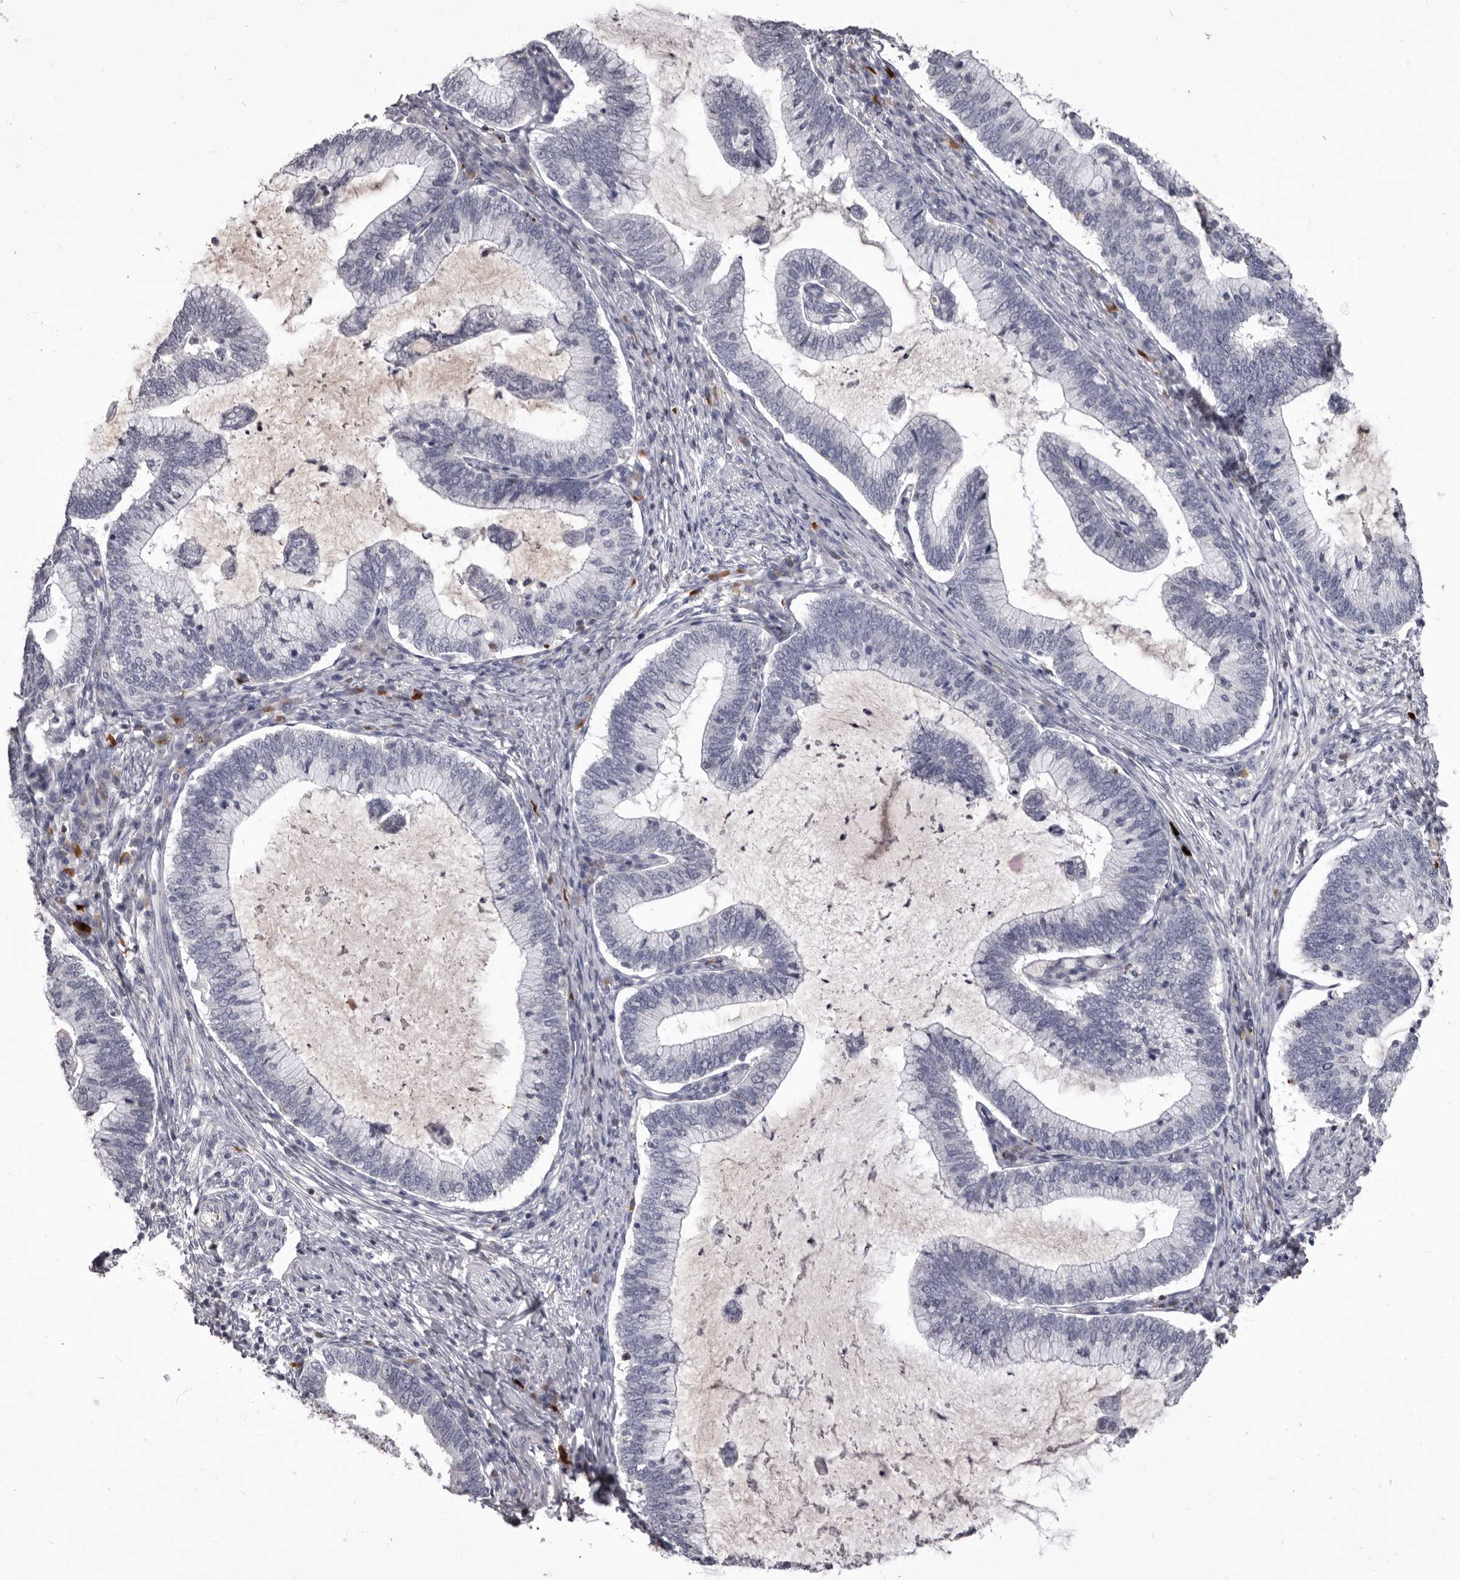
{"staining": {"intensity": "negative", "quantity": "none", "location": "none"}, "tissue": "cervical cancer", "cell_type": "Tumor cells", "image_type": "cancer", "snomed": [{"axis": "morphology", "description": "Adenocarcinoma, NOS"}, {"axis": "topography", "description": "Cervix"}], "caption": "The immunohistochemistry (IHC) photomicrograph has no significant positivity in tumor cells of cervical cancer tissue.", "gene": "GZMH", "patient": {"sex": "female", "age": 36}}